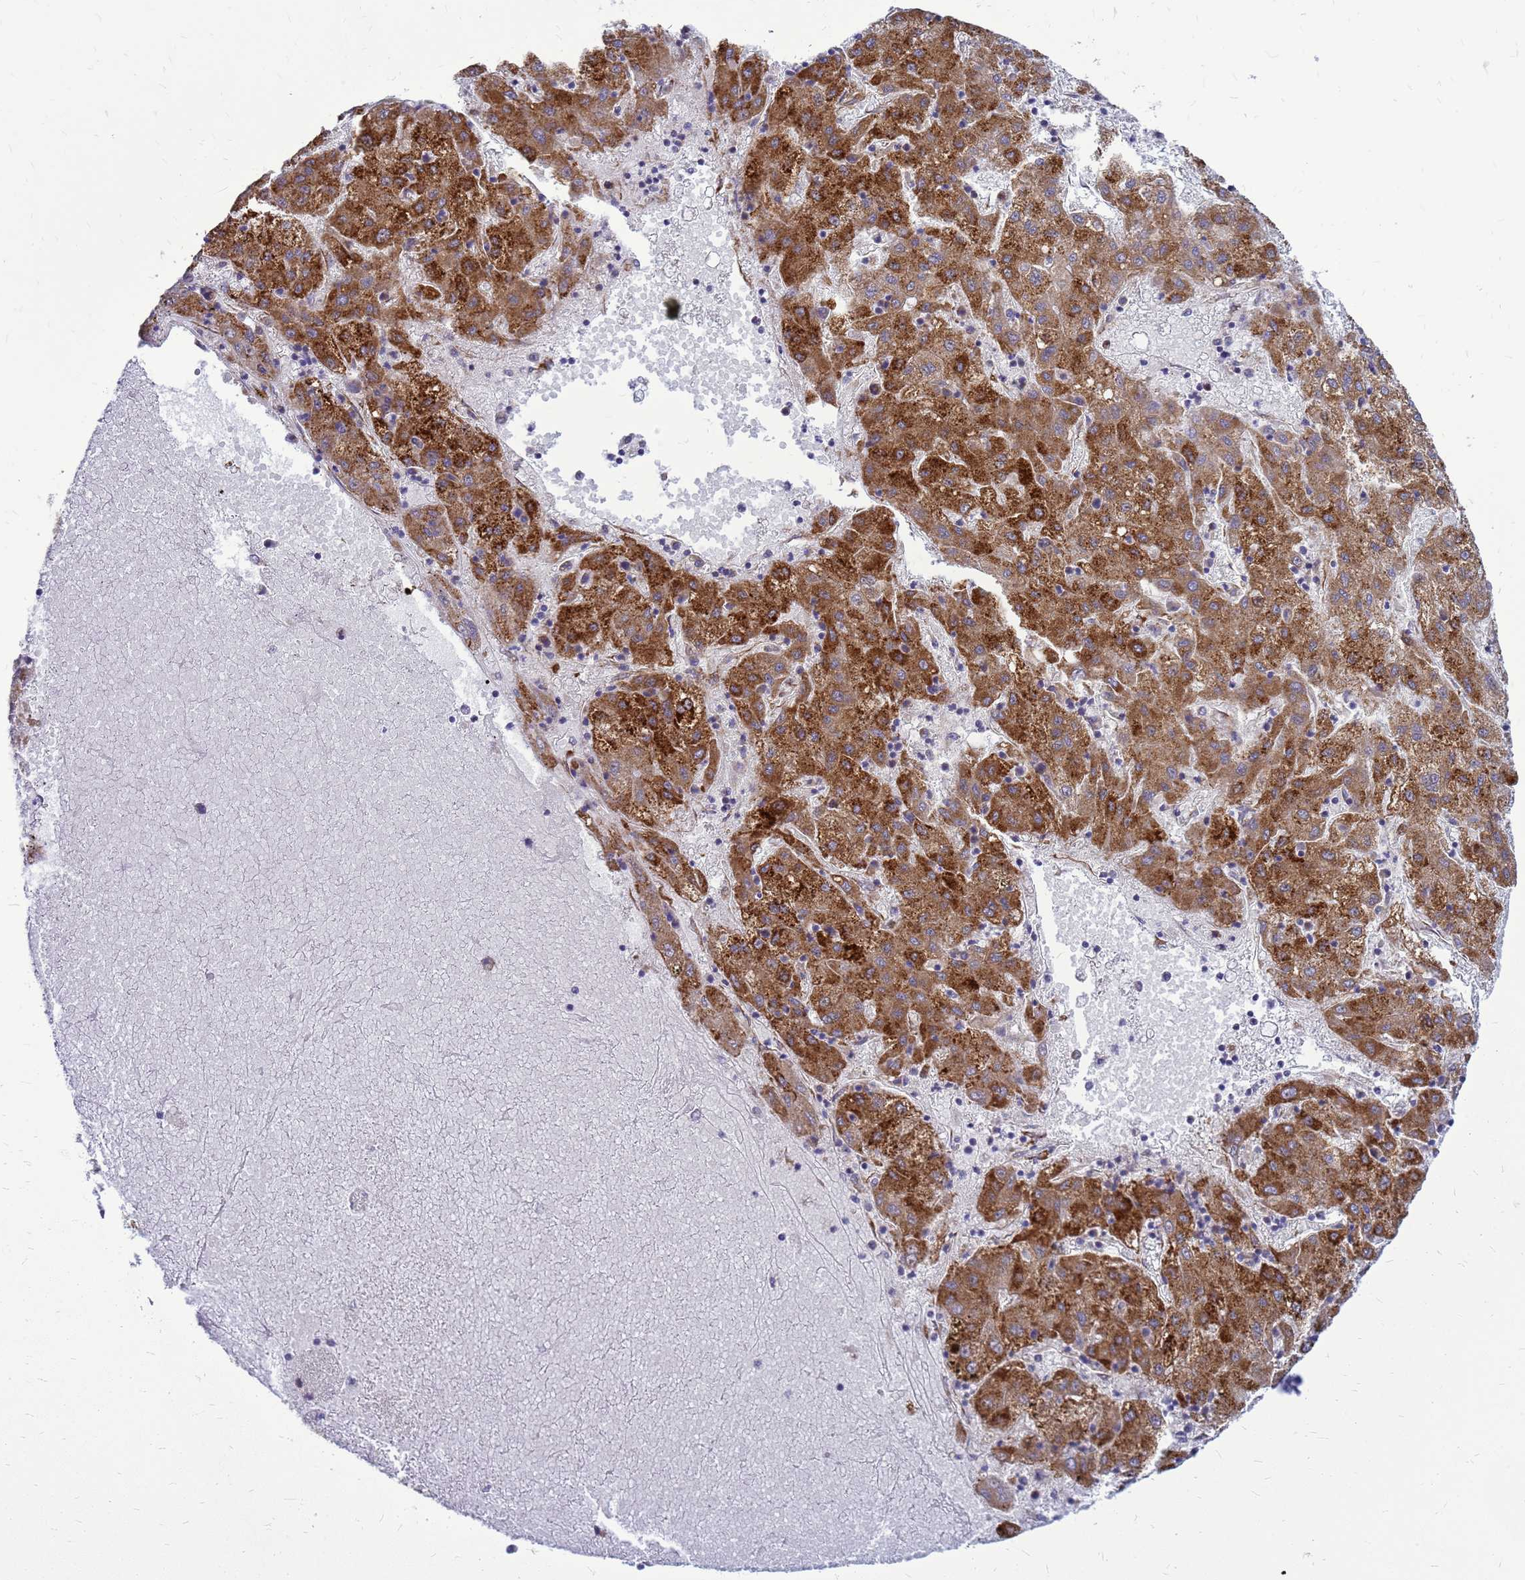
{"staining": {"intensity": "strong", "quantity": ">75%", "location": "cytoplasmic/membranous"}, "tissue": "liver cancer", "cell_type": "Tumor cells", "image_type": "cancer", "snomed": [{"axis": "morphology", "description": "Carcinoma, Hepatocellular, NOS"}, {"axis": "topography", "description": "Liver"}], "caption": "Strong cytoplasmic/membranous protein staining is seen in approximately >75% of tumor cells in hepatocellular carcinoma (liver).", "gene": "FSTL4", "patient": {"sex": "male", "age": 72}}